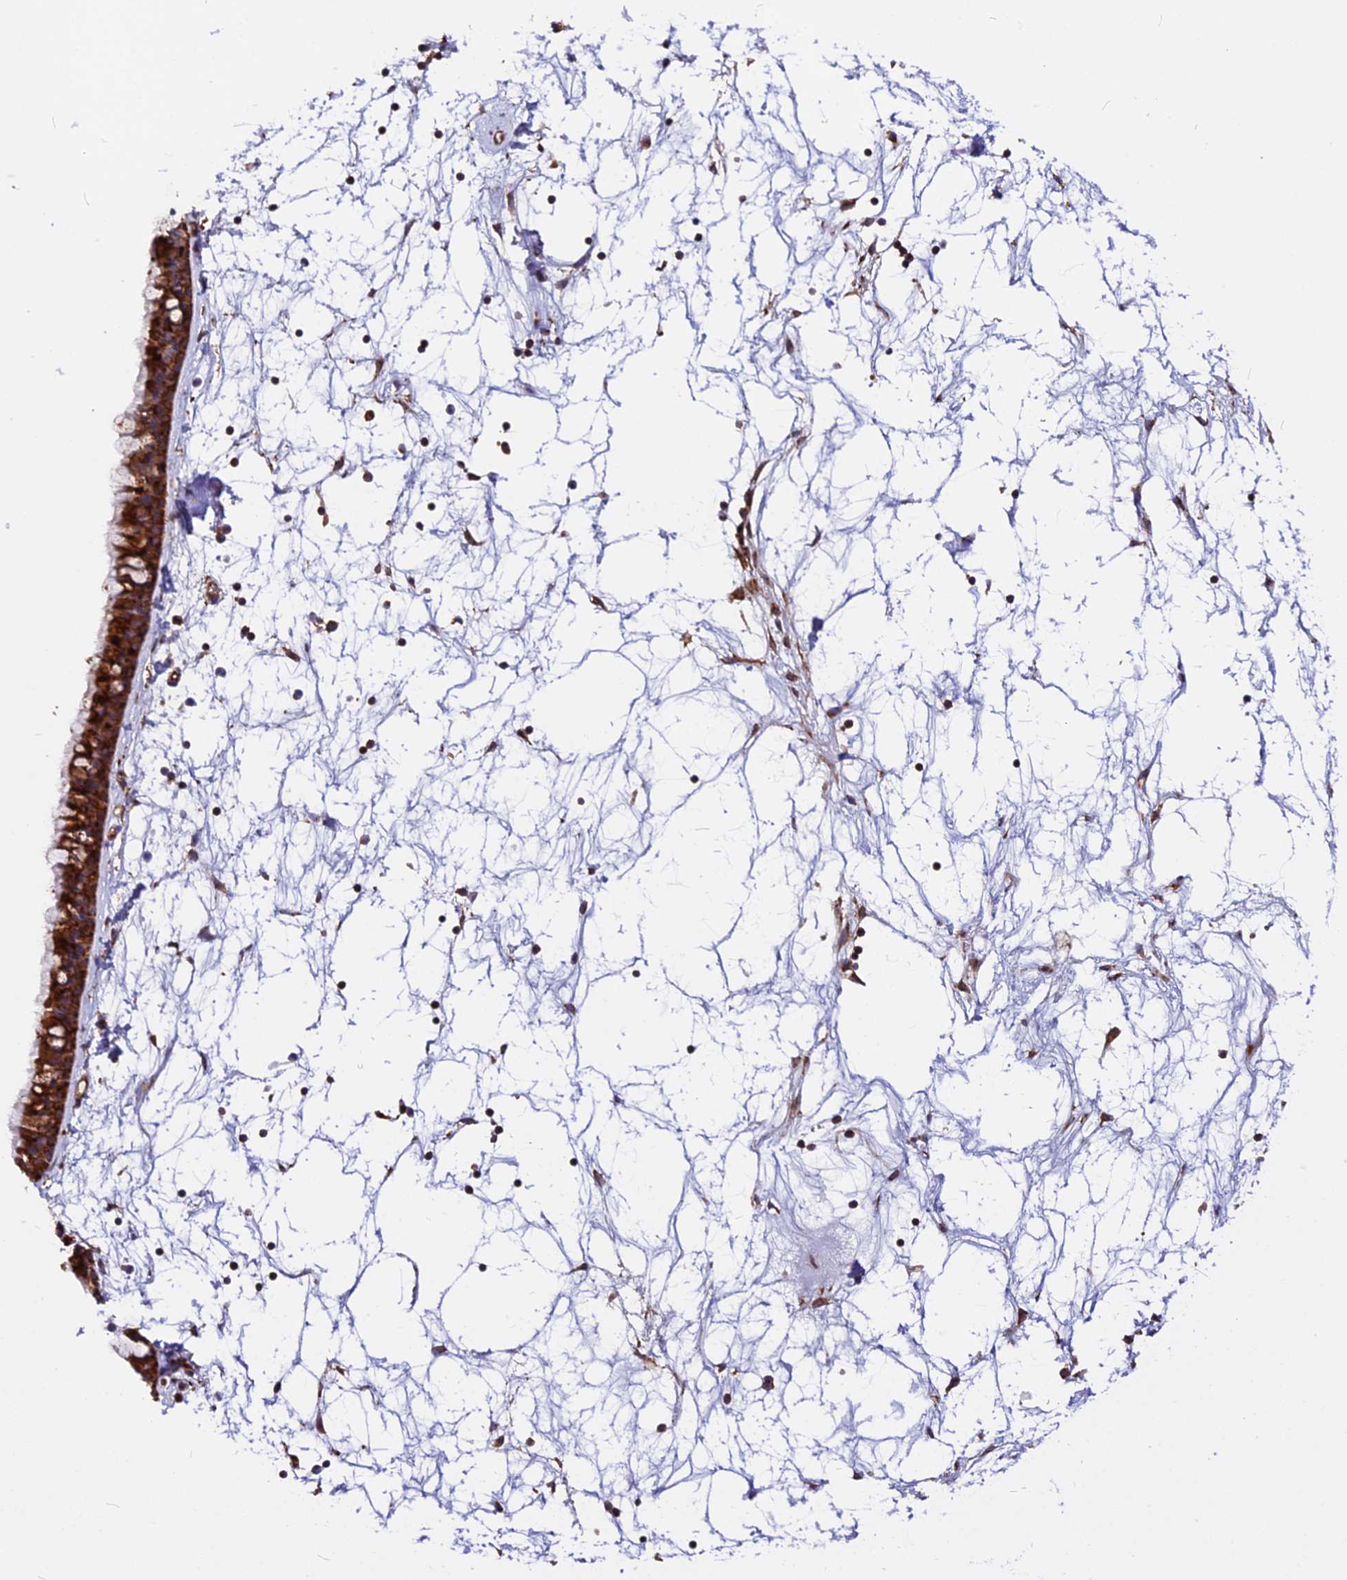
{"staining": {"intensity": "strong", "quantity": ">75%", "location": "cytoplasmic/membranous"}, "tissue": "nasopharynx", "cell_type": "Respiratory epithelial cells", "image_type": "normal", "snomed": [{"axis": "morphology", "description": "Normal tissue, NOS"}, {"axis": "topography", "description": "Nasopharynx"}], "caption": "Immunohistochemical staining of unremarkable nasopharynx shows high levels of strong cytoplasmic/membranous positivity in about >75% of respiratory epithelial cells. The protein of interest is stained brown, and the nuclei are stained in blue (DAB IHC with brightfield microscopy, high magnification).", "gene": "GNPTAB", "patient": {"sex": "male", "age": 64}}